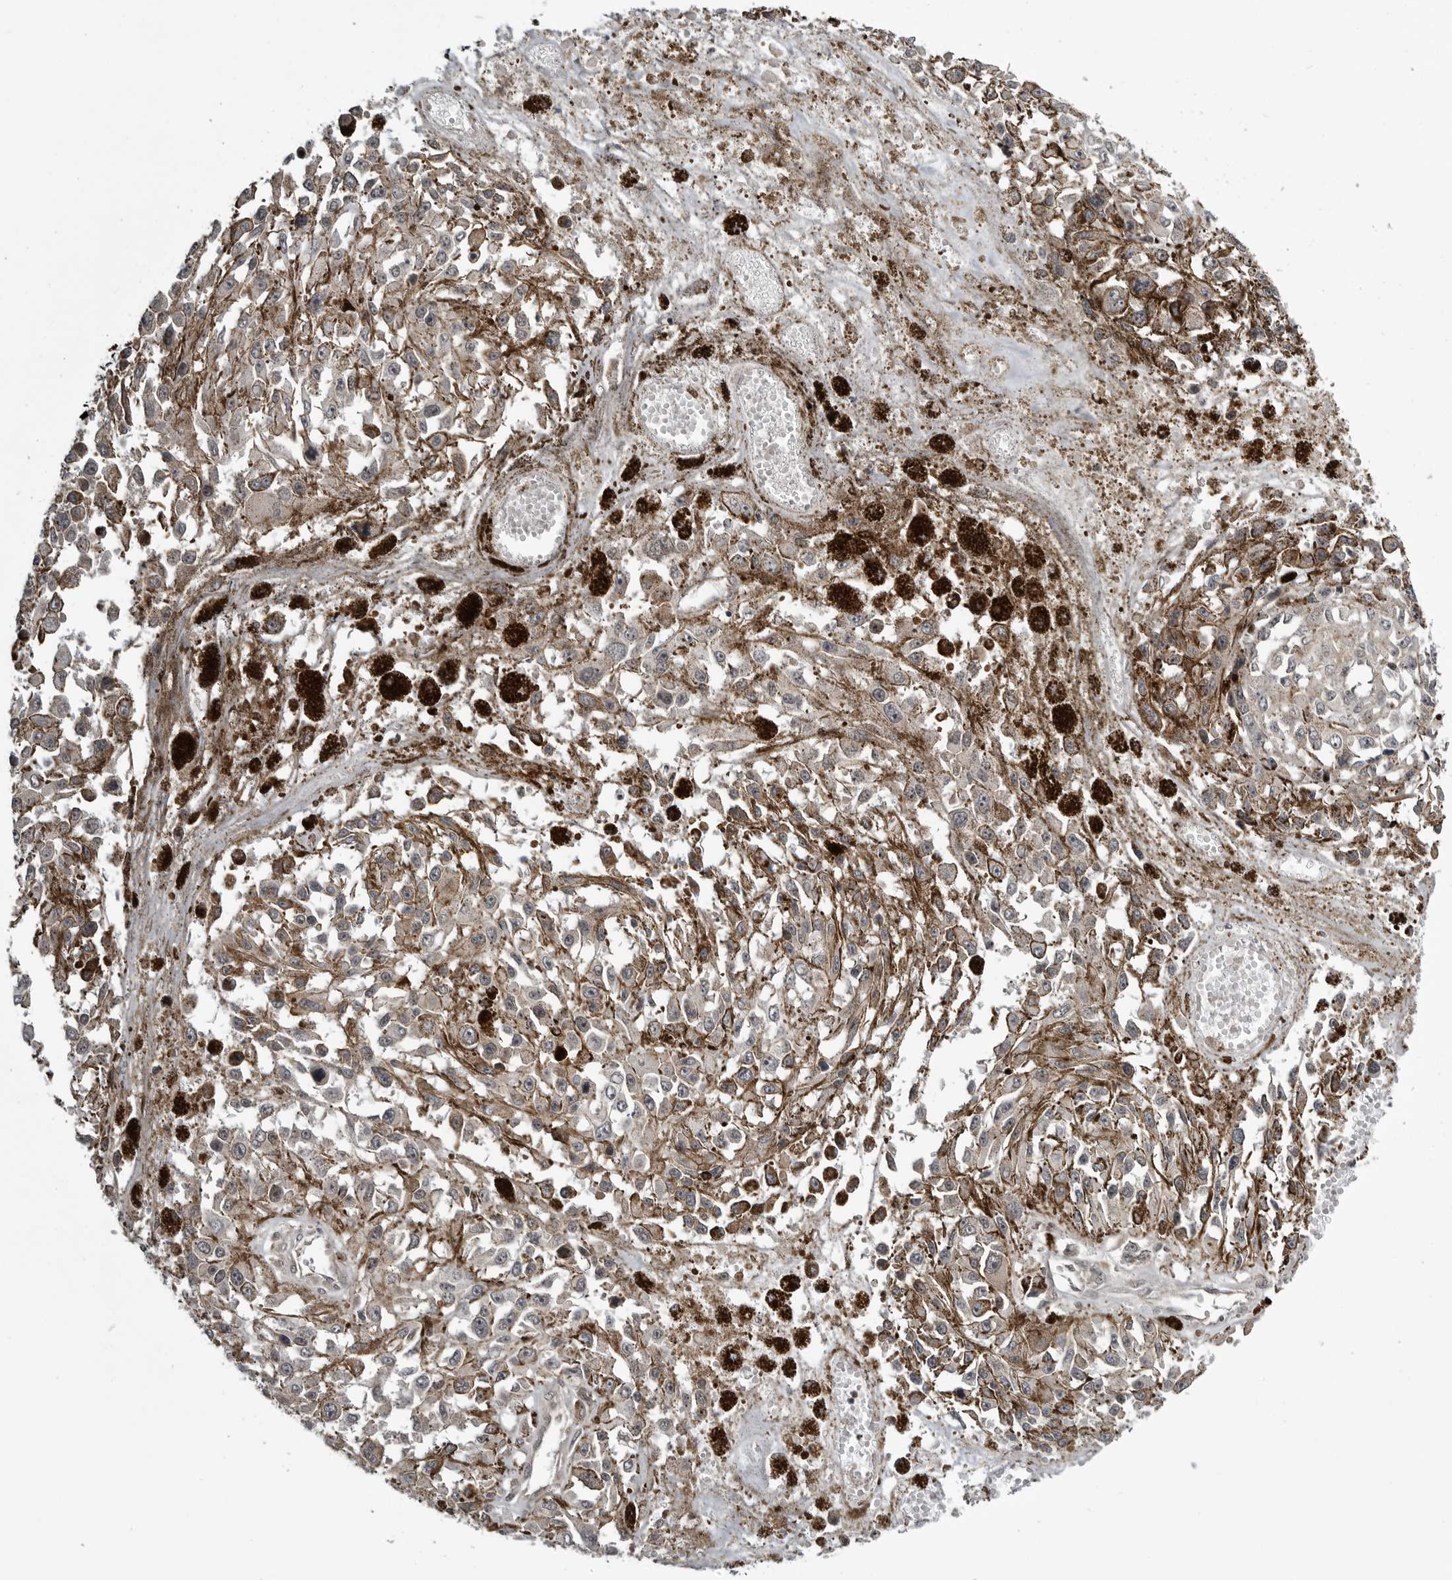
{"staining": {"intensity": "negative", "quantity": "none", "location": "none"}, "tissue": "melanoma", "cell_type": "Tumor cells", "image_type": "cancer", "snomed": [{"axis": "morphology", "description": "Malignant melanoma, Metastatic site"}, {"axis": "topography", "description": "Lymph node"}], "caption": "Immunohistochemistry (IHC) of malignant melanoma (metastatic site) shows no expression in tumor cells. Nuclei are stained in blue.", "gene": "SNX16", "patient": {"sex": "male", "age": 59}}